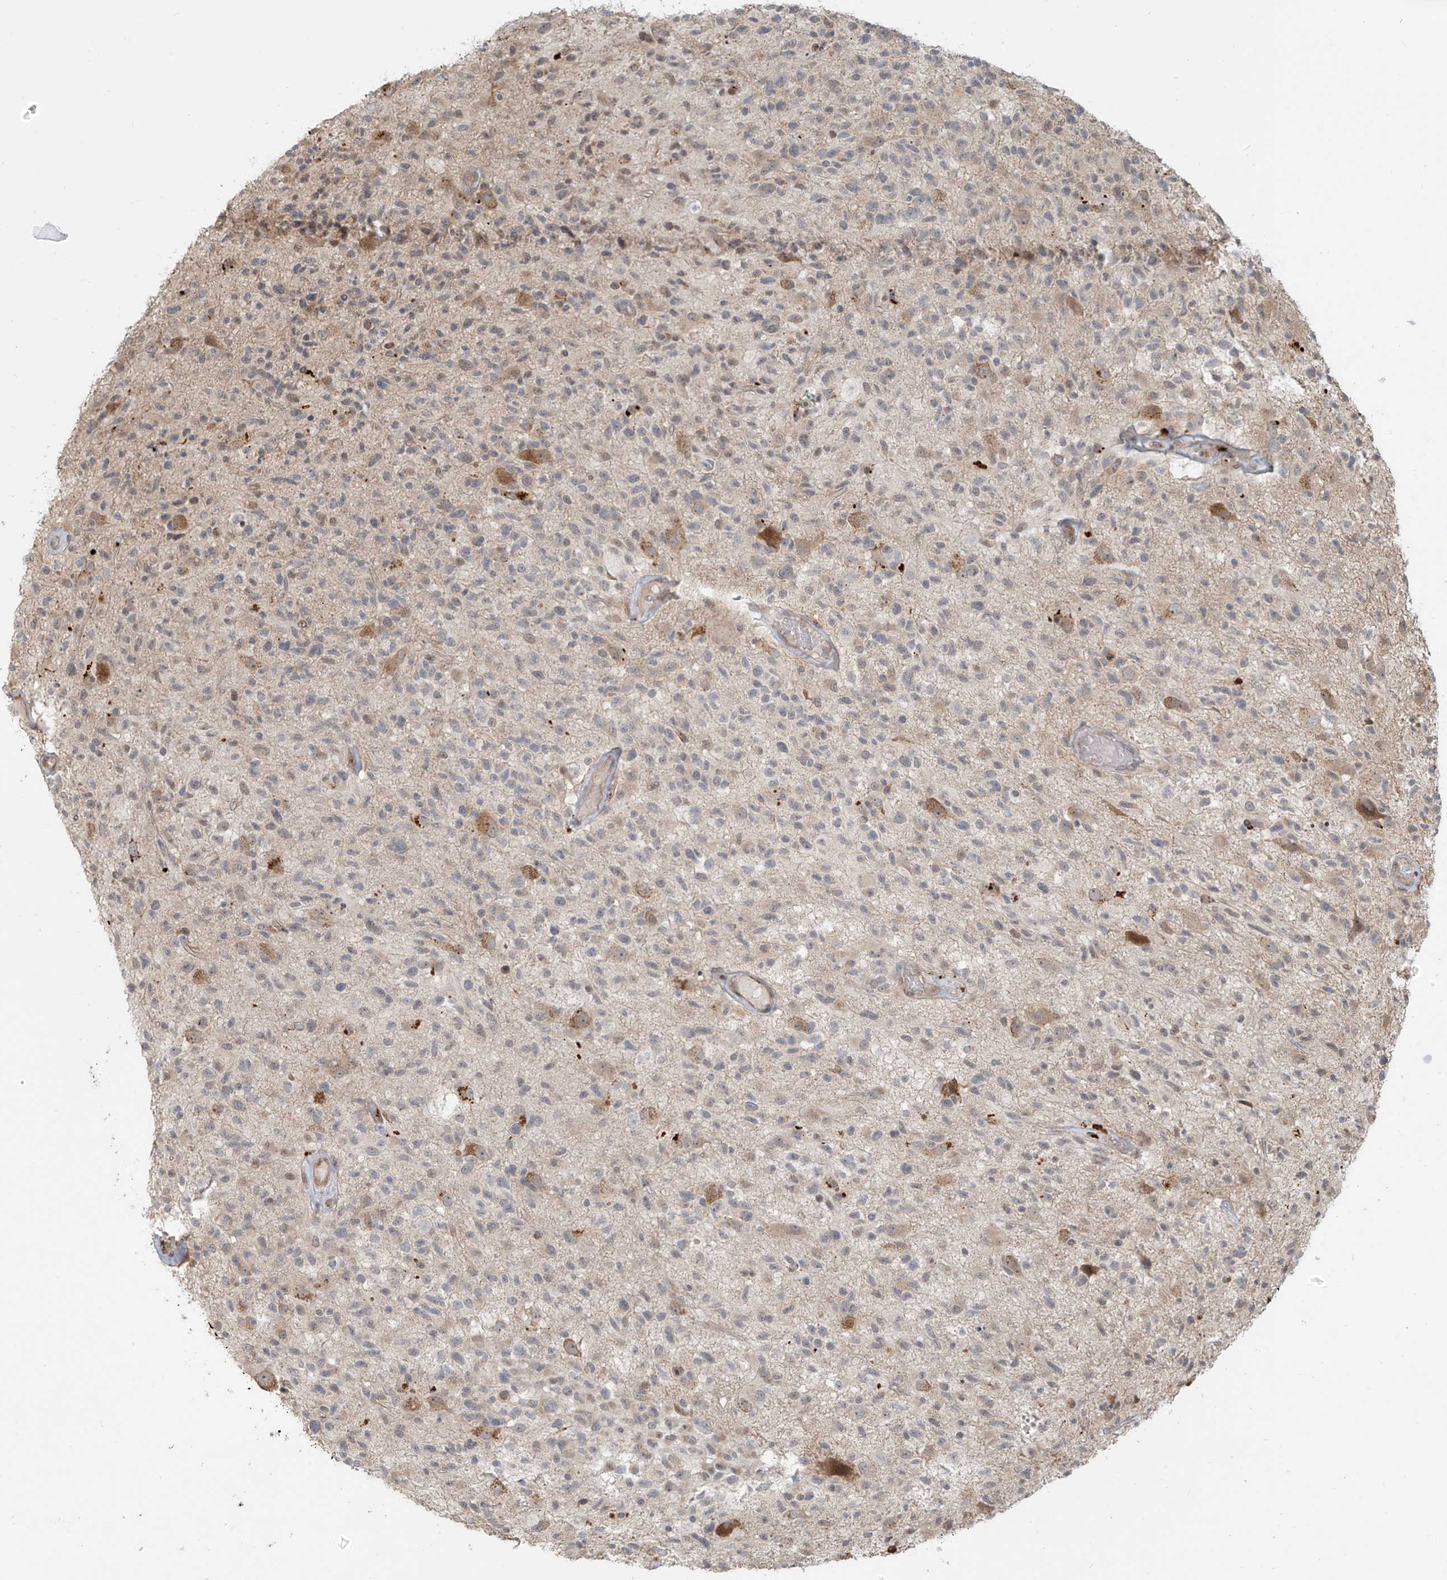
{"staining": {"intensity": "weak", "quantity": "<25%", "location": "cytoplasmic/membranous"}, "tissue": "glioma", "cell_type": "Tumor cells", "image_type": "cancer", "snomed": [{"axis": "morphology", "description": "Glioma, malignant, High grade"}, {"axis": "morphology", "description": "Glioblastoma, NOS"}, {"axis": "topography", "description": "Brain"}], "caption": "IHC of human glioma reveals no staining in tumor cells. (DAB IHC, high magnification).", "gene": "PLEKHM3", "patient": {"sex": "male", "age": 60}}